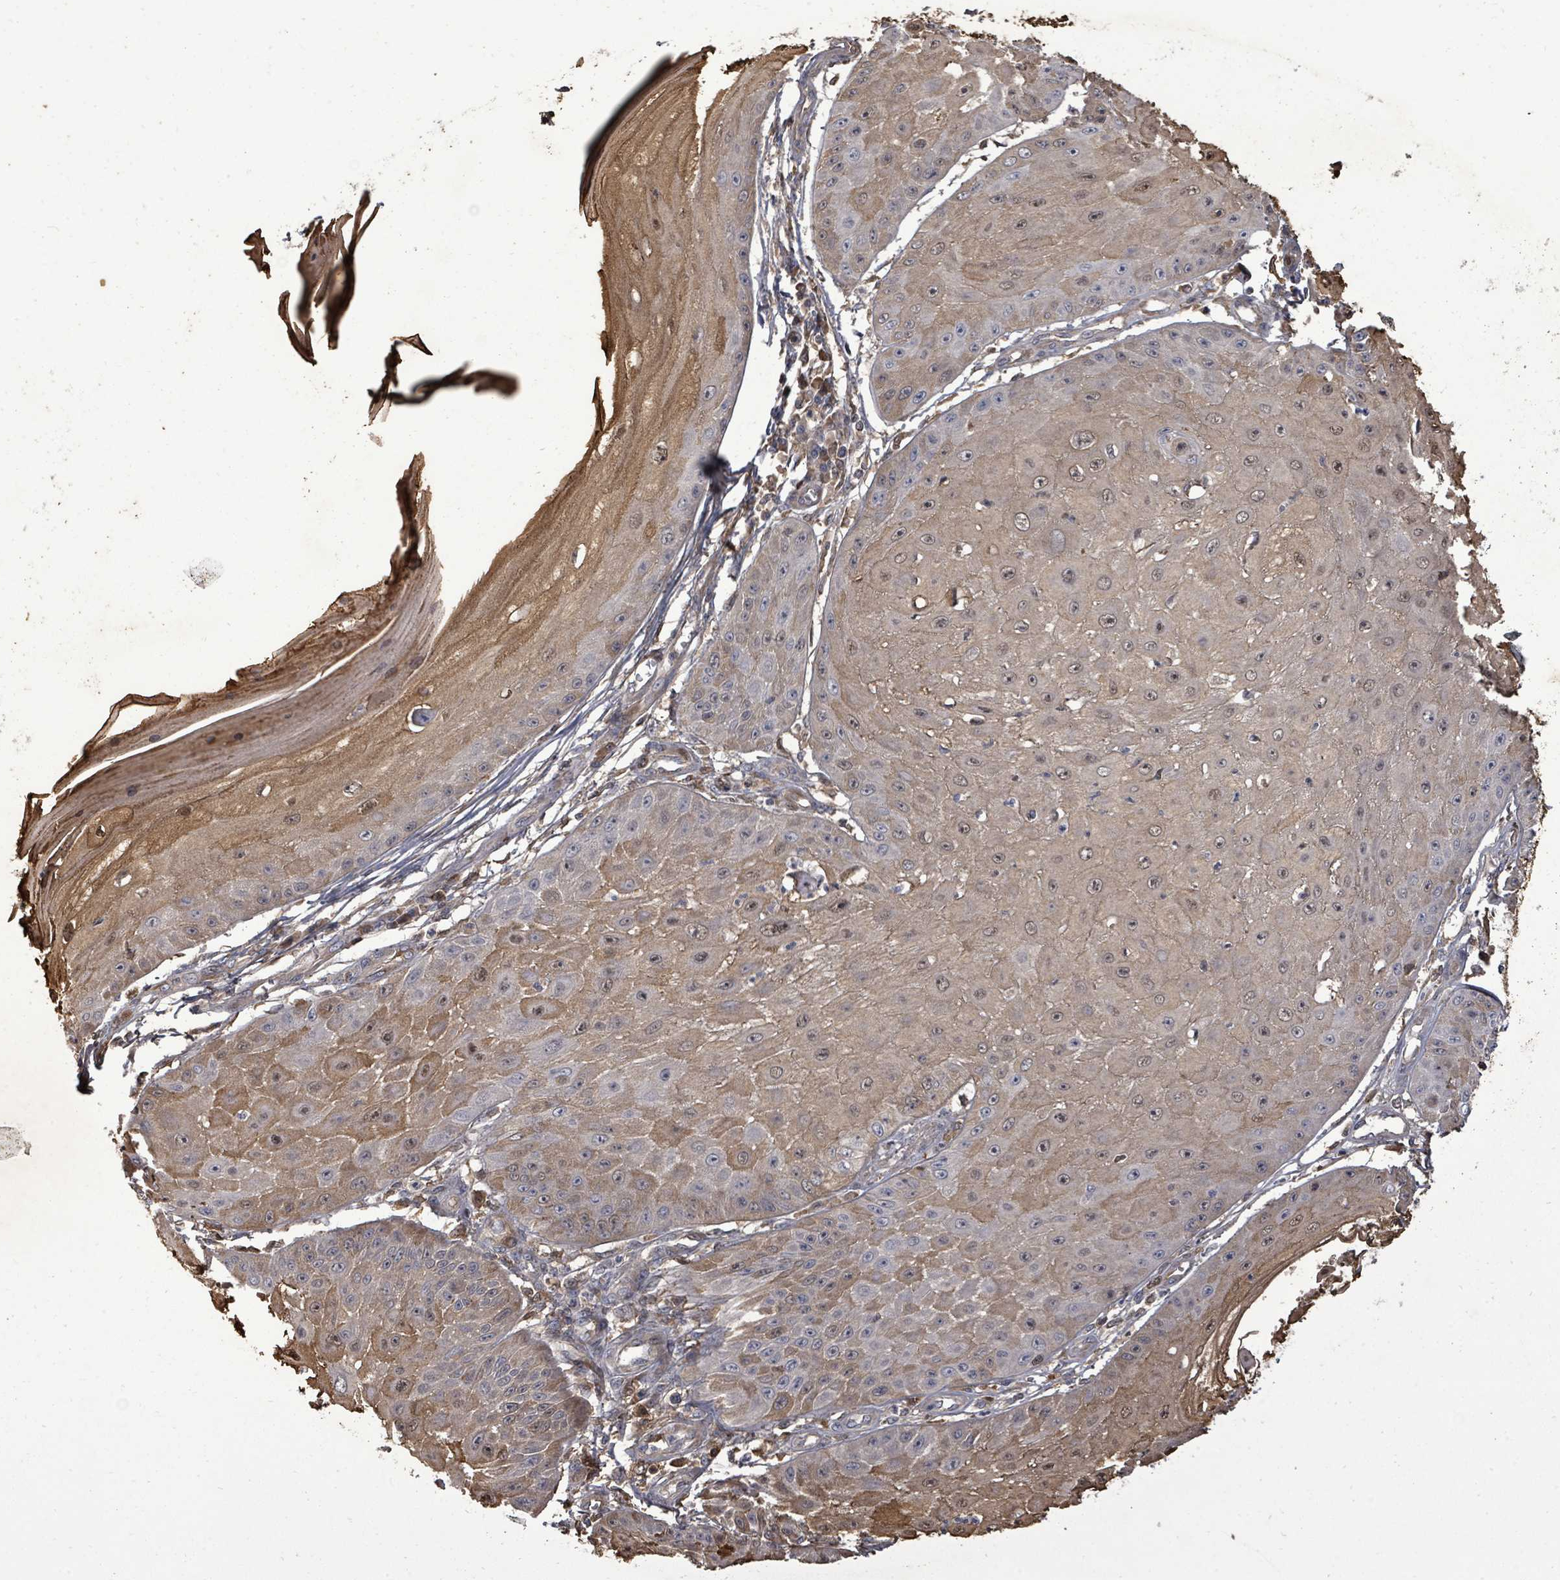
{"staining": {"intensity": "weak", "quantity": "25%-75%", "location": "cytoplasmic/membranous,nuclear"}, "tissue": "skin cancer", "cell_type": "Tumor cells", "image_type": "cancer", "snomed": [{"axis": "morphology", "description": "Squamous cell carcinoma, NOS"}, {"axis": "topography", "description": "Skin"}], "caption": "Protein staining displays weak cytoplasmic/membranous and nuclear expression in approximately 25%-75% of tumor cells in squamous cell carcinoma (skin).", "gene": "KRTAP27-1", "patient": {"sex": "male", "age": 70}}